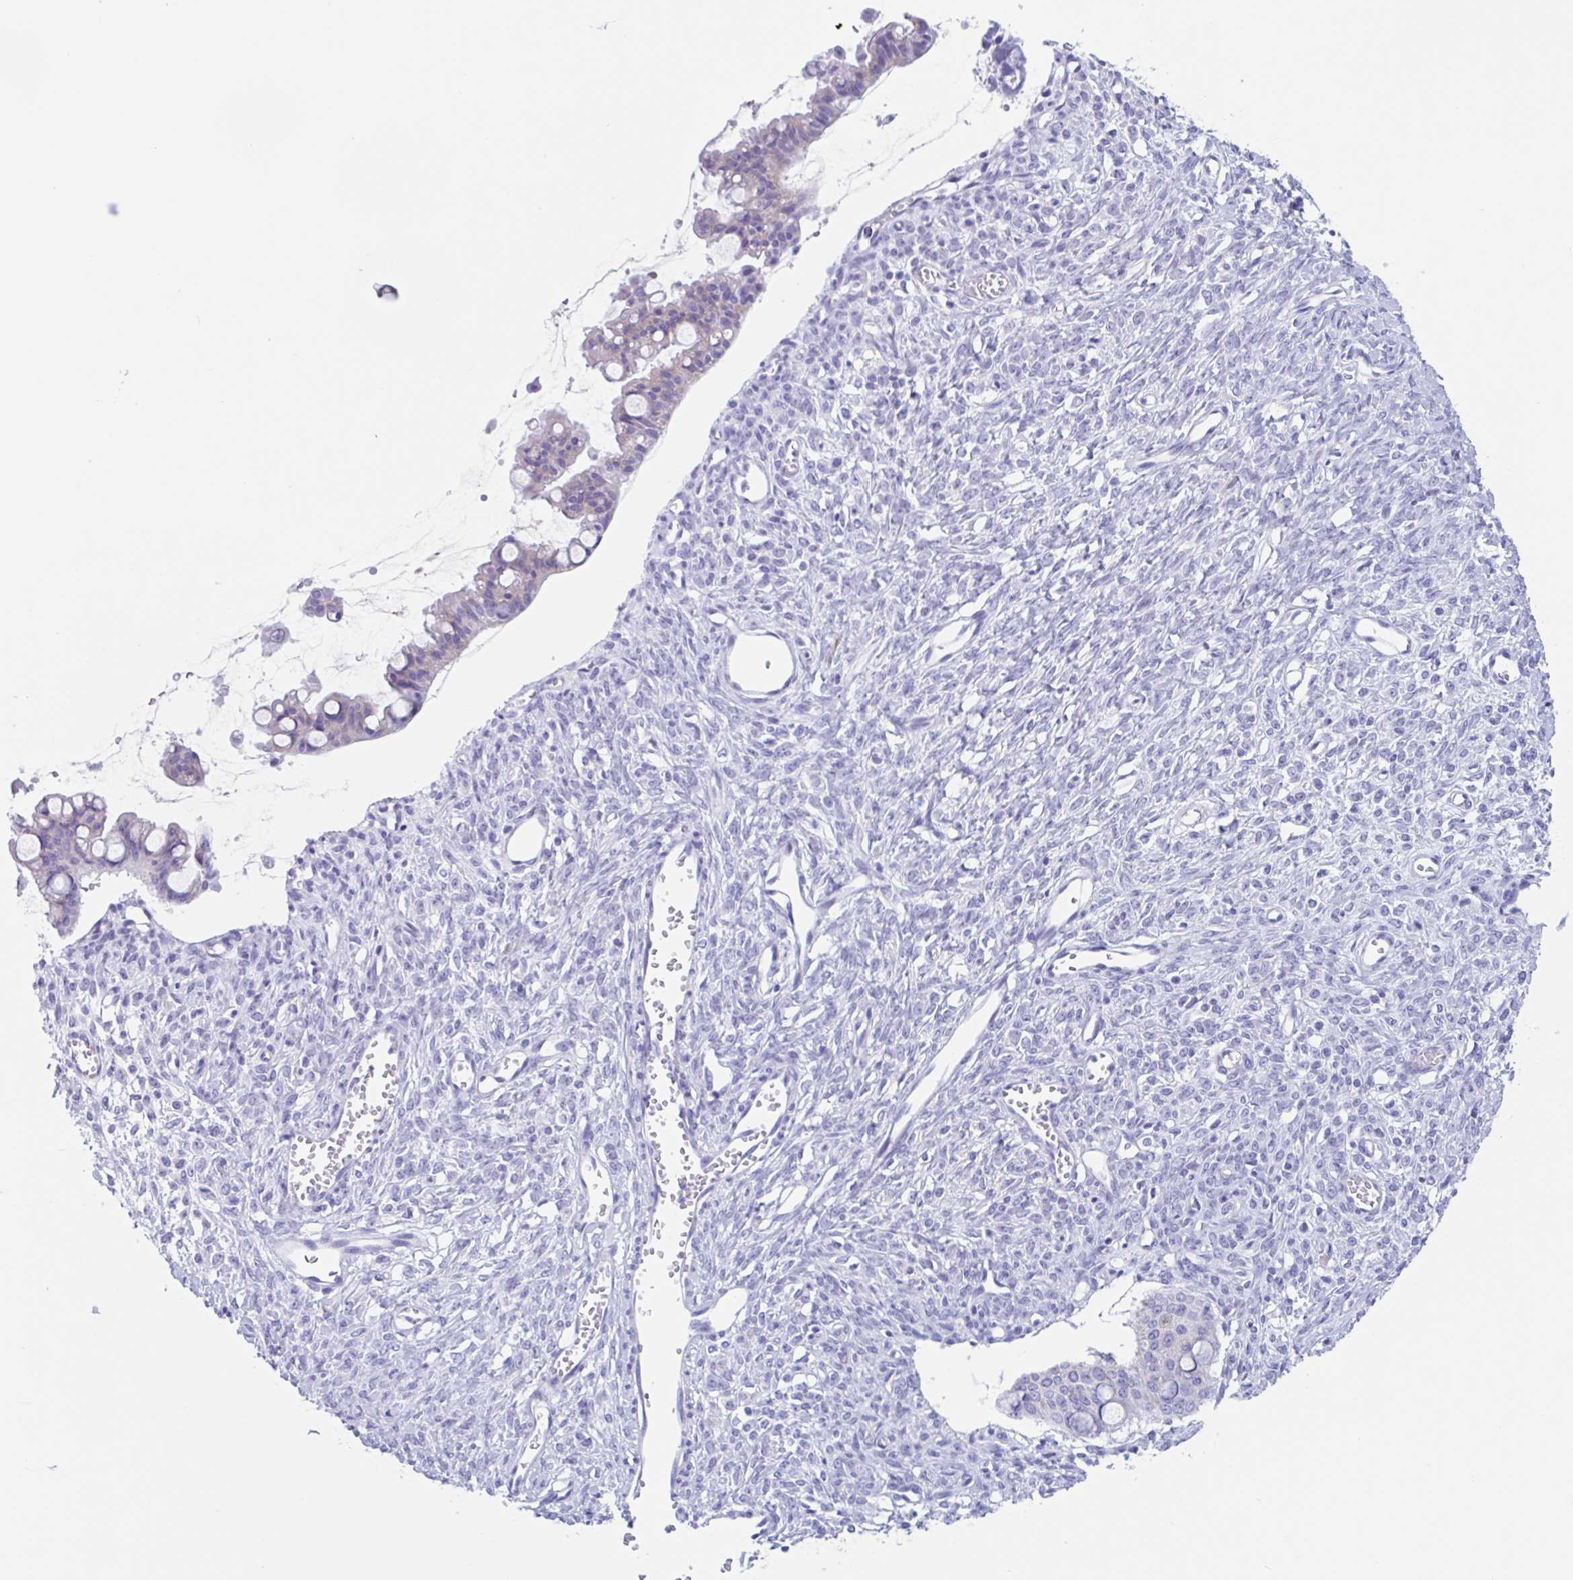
{"staining": {"intensity": "negative", "quantity": "none", "location": "none"}, "tissue": "ovarian cancer", "cell_type": "Tumor cells", "image_type": "cancer", "snomed": [{"axis": "morphology", "description": "Cystadenocarcinoma, mucinous, NOS"}, {"axis": "topography", "description": "Ovary"}], "caption": "This is a image of IHC staining of ovarian mucinous cystadenocarcinoma, which shows no staining in tumor cells. (DAB IHC visualized using brightfield microscopy, high magnification).", "gene": "CPTP", "patient": {"sex": "female", "age": 73}}